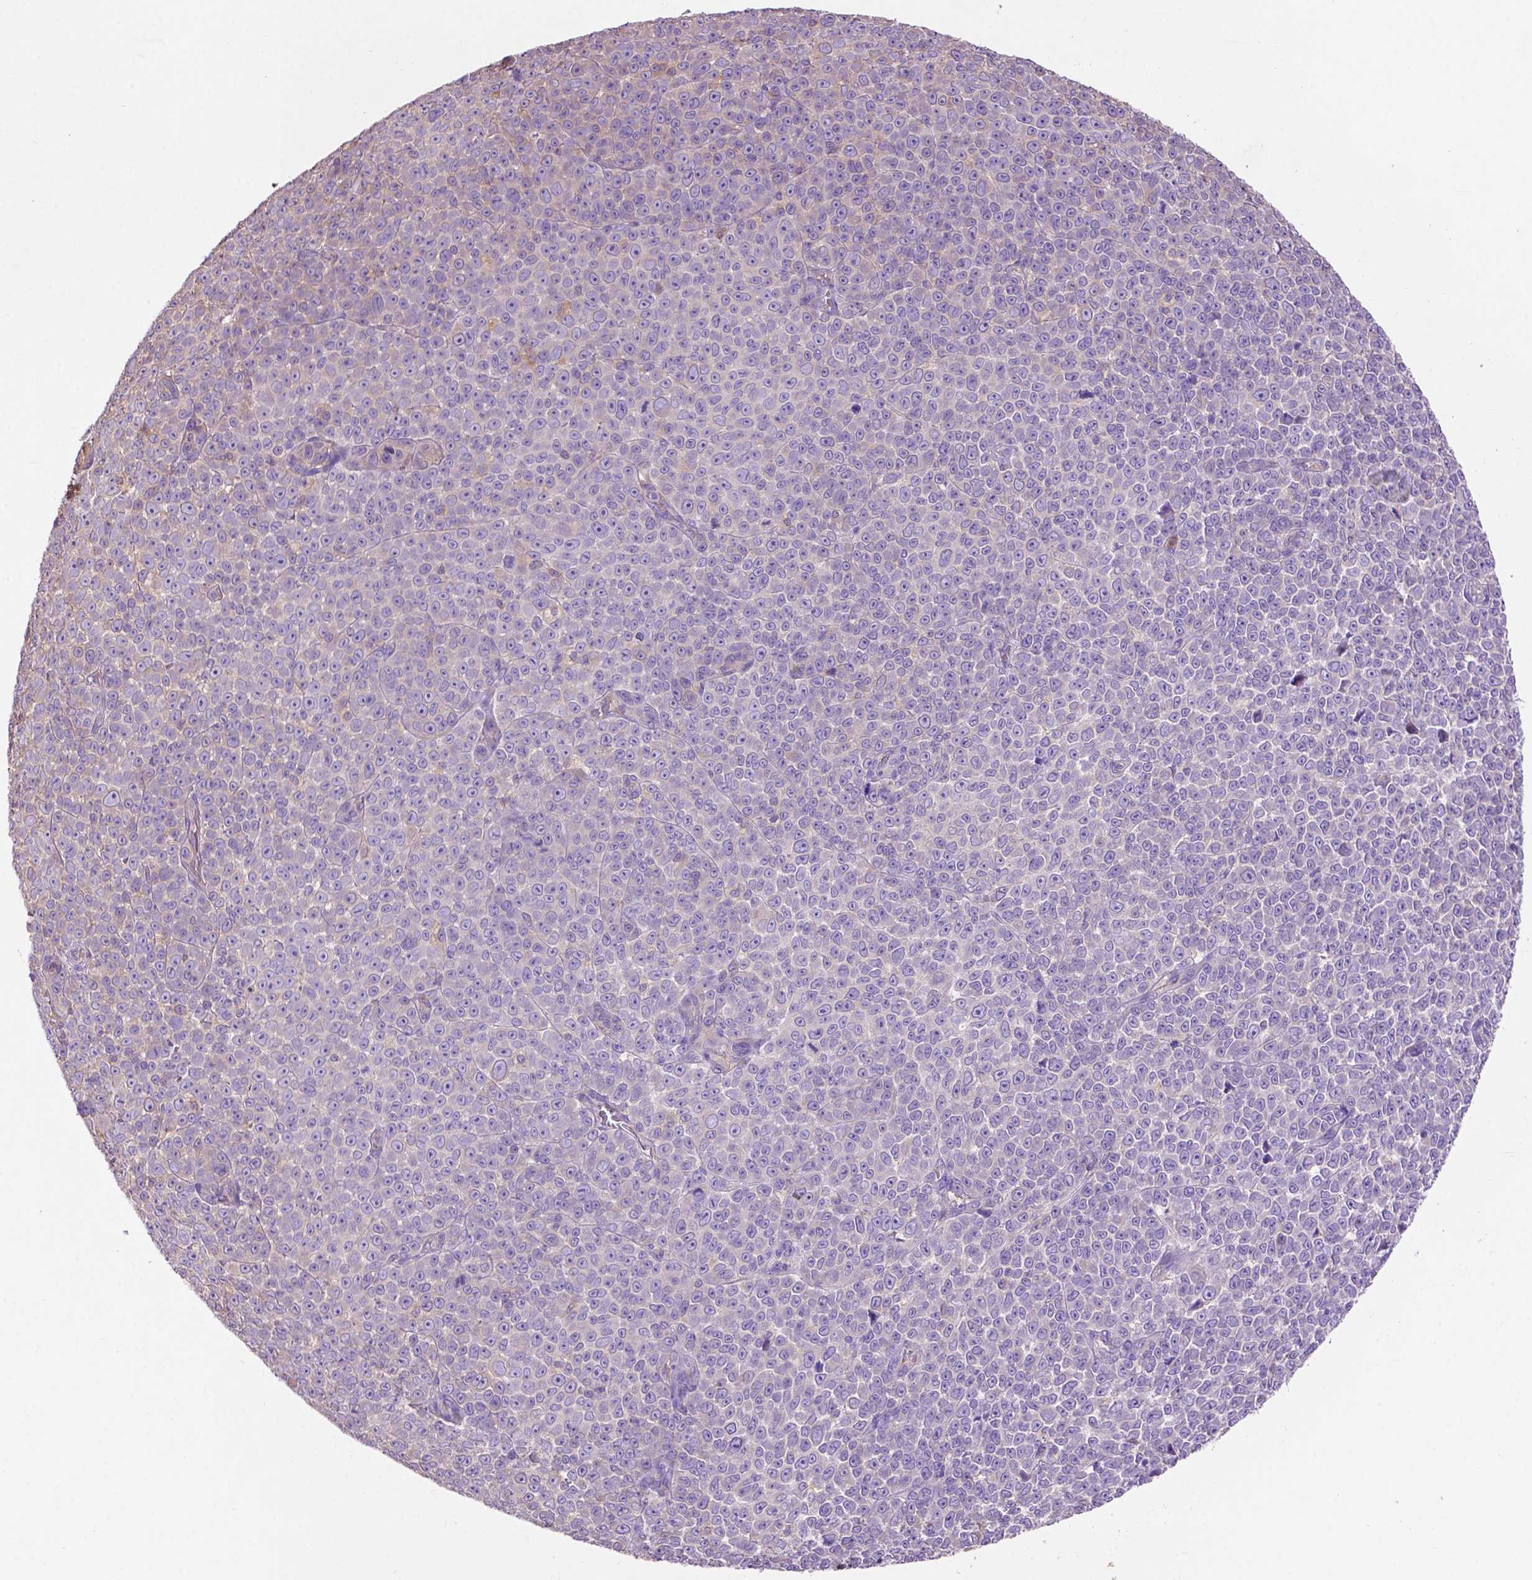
{"staining": {"intensity": "negative", "quantity": "none", "location": "none"}, "tissue": "melanoma", "cell_type": "Tumor cells", "image_type": "cancer", "snomed": [{"axis": "morphology", "description": "Malignant melanoma, NOS"}, {"axis": "topography", "description": "Skin"}], "caption": "Immunohistochemical staining of human malignant melanoma exhibits no significant expression in tumor cells. Nuclei are stained in blue.", "gene": "GDPD5", "patient": {"sex": "female", "age": 95}}